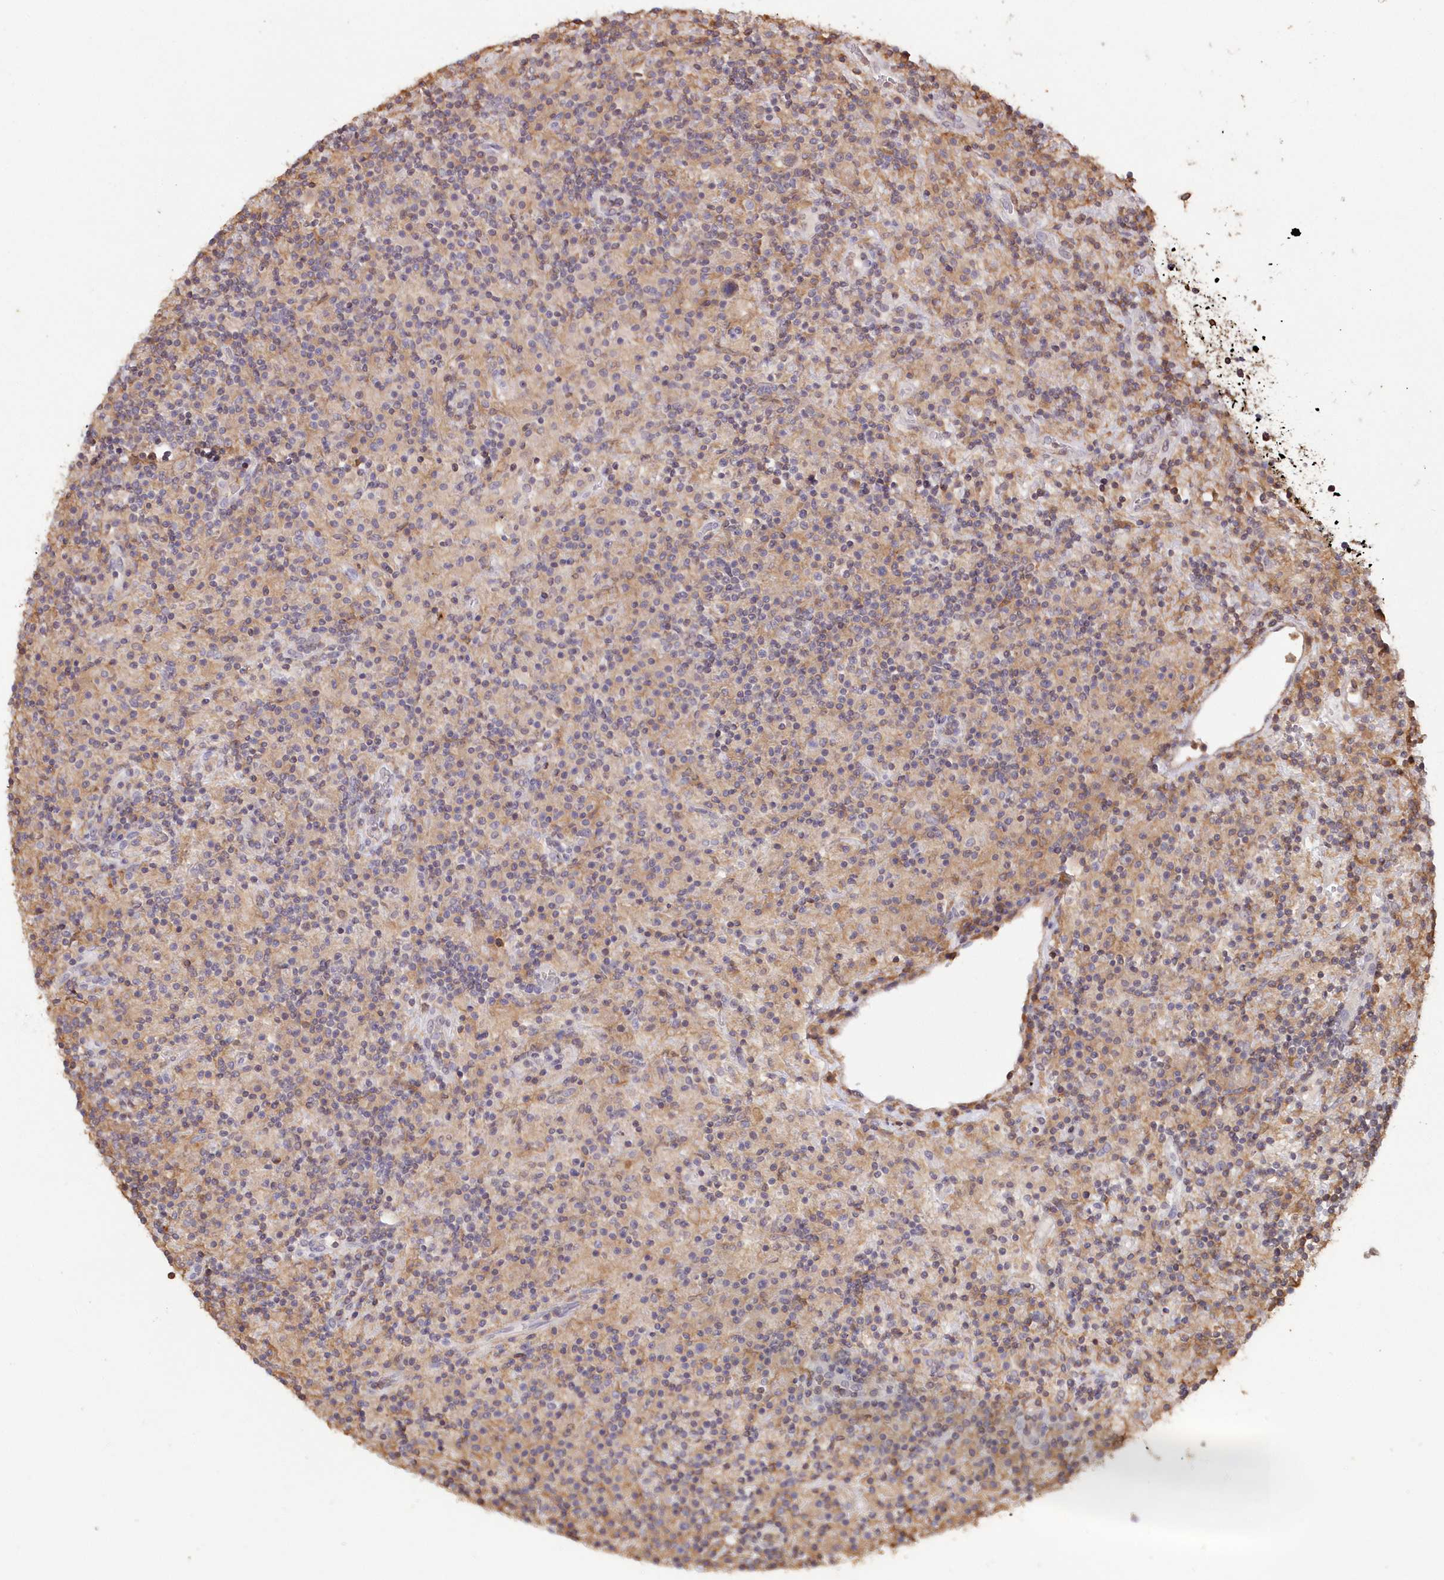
{"staining": {"intensity": "weak", "quantity": "<25%", "location": "cytoplasmic/membranous"}, "tissue": "lymphoma", "cell_type": "Tumor cells", "image_type": "cancer", "snomed": [{"axis": "morphology", "description": "Hodgkin's disease, NOS"}, {"axis": "topography", "description": "Lymph node"}], "caption": "Tumor cells show no significant protein expression in Hodgkin's disease.", "gene": "SNED1", "patient": {"sex": "male", "age": 70}}